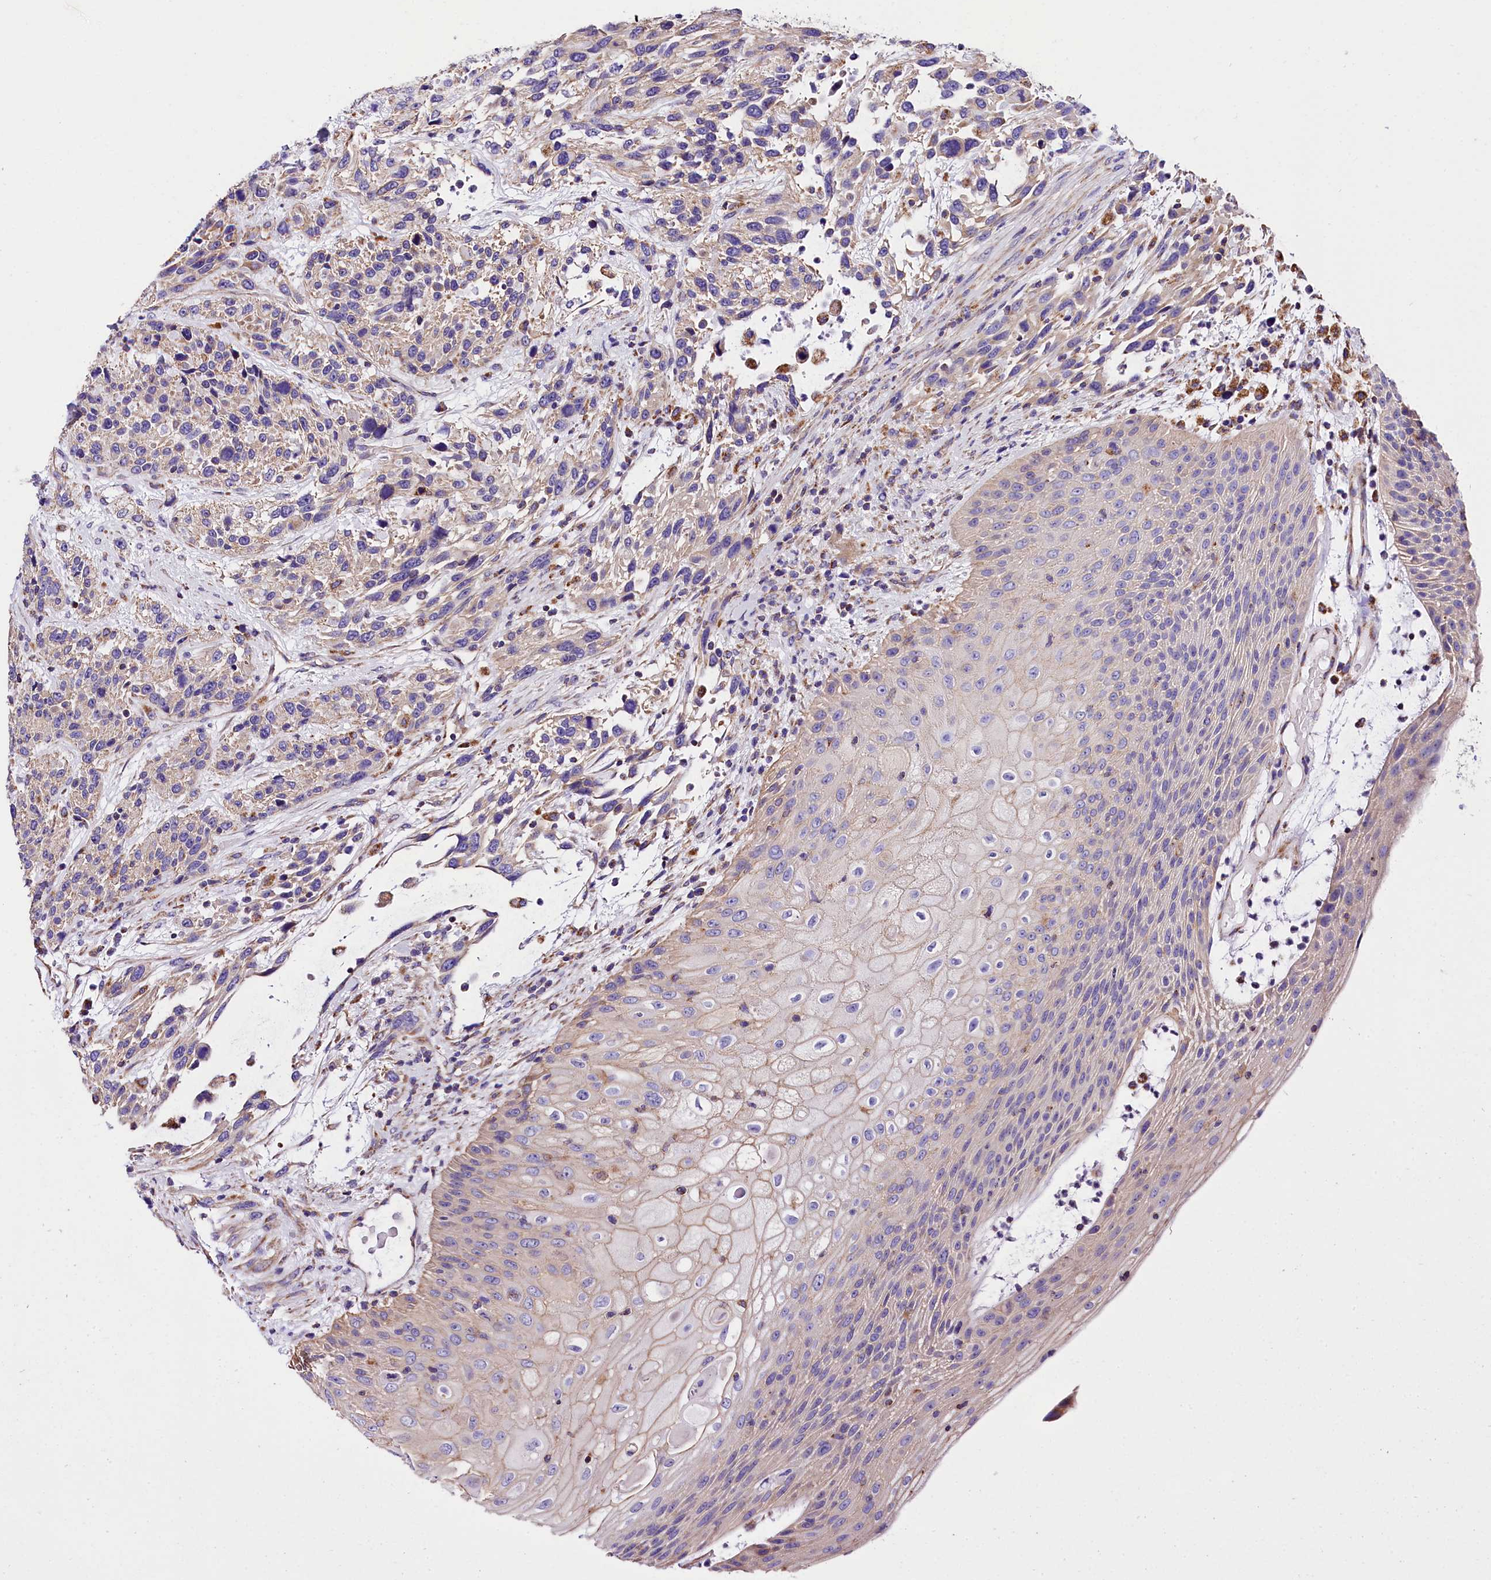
{"staining": {"intensity": "weak", "quantity": "<25%", "location": "cytoplasmic/membranous"}, "tissue": "urothelial cancer", "cell_type": "Tumor cells", "image_type": "cancer", "snomed": [{"axis": "morphology", "description": "Urothelial carcinoma, High grade"}, {"axis": "topography", "description": "Urinary bladder"}], "caption": "Urothelial cancer stained for a protein using immunohistochemistry shows no expression tumor cells.", "gene": "ACAA2", "patient": {"sex": "female", "age": 70}}